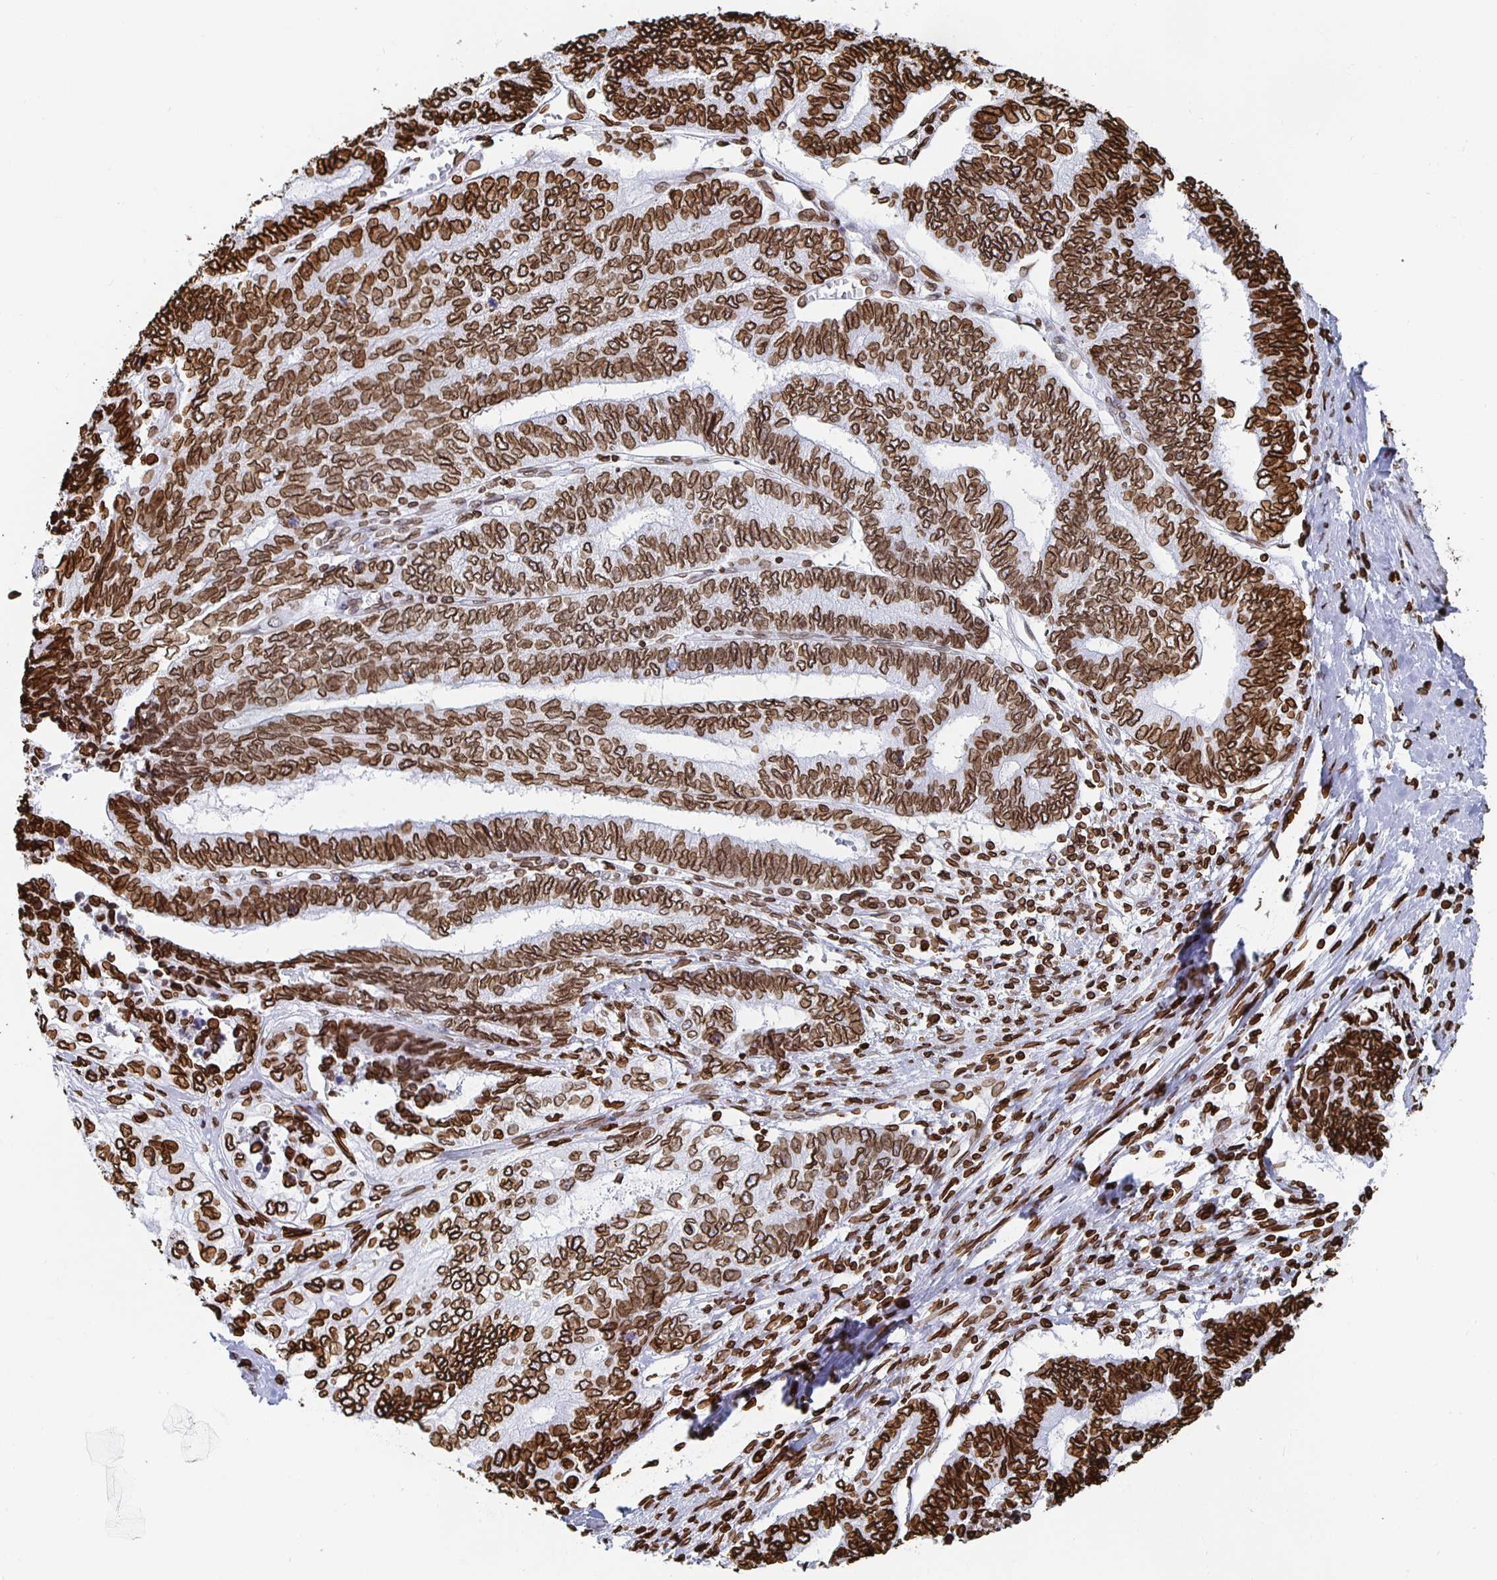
{"staining": {"intensity": "strong", "quantity": ">75%", "location": "cytoplasmic/membranous,nuclear"}, "tissue": "endometrial cancer", "cell_type": "Tumor cells", "image_type": "cancer", "snomed": [{"axis": "morphology", "description": "Adenocarcinoma, NOS"}, {"axis": "topography", "description": "Uterus"}, {"axis": "topography", "description": "Endometrium"}], "caption": "Protein positivity by IHC exhibits strong cytoplasmic/membranous and nuclear positivity in approximately >75% of tumor cells in adenocarcinoma (endometrial).", "gene": "LMNB1", "patient": {"sex": "female", "age": 70}}